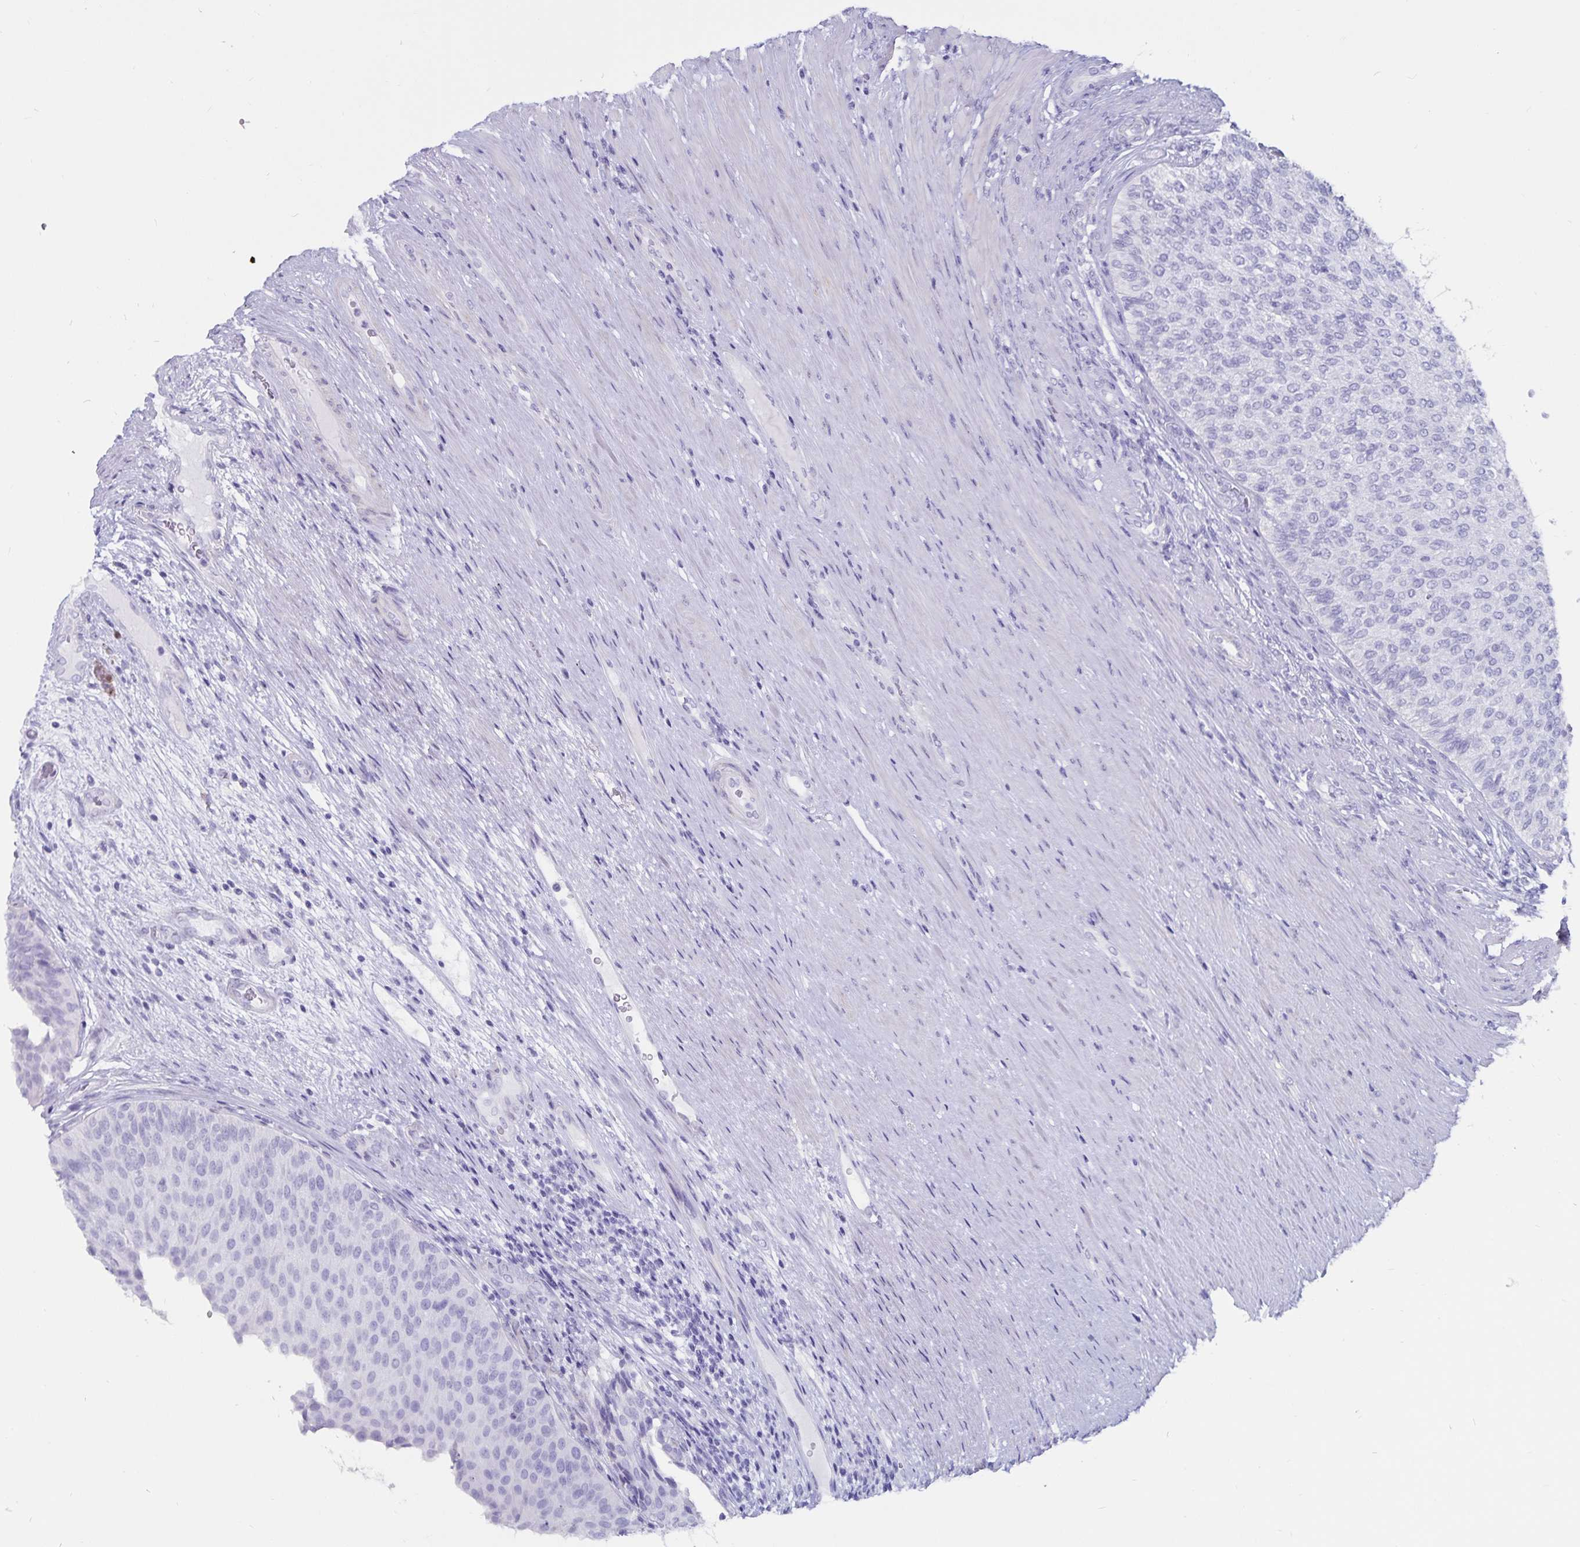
{"staining": {"intensity": "negative", "quantity": "none", "location": "none"}, "tissue": "urinary bladder", "cell_type": "Urothelial cells", "image_type": "normal", "snomed": [{"axis": "morphology", "description": "Normal tissue, NOS"}, {"axis": "topography", "description": "Urinary bladder"}, {"axis": "topography", "description": "Prostate"}], "caption": "This photomicrograph is of normal urinary bladder stained with immunohistochemistry (IHC) to label a protein in brown with the nuclei are counter-stained blue. There is no staining in urothelial cells.", "gene": "GPR137", "patient": {"sex": "male", "age": 77}}